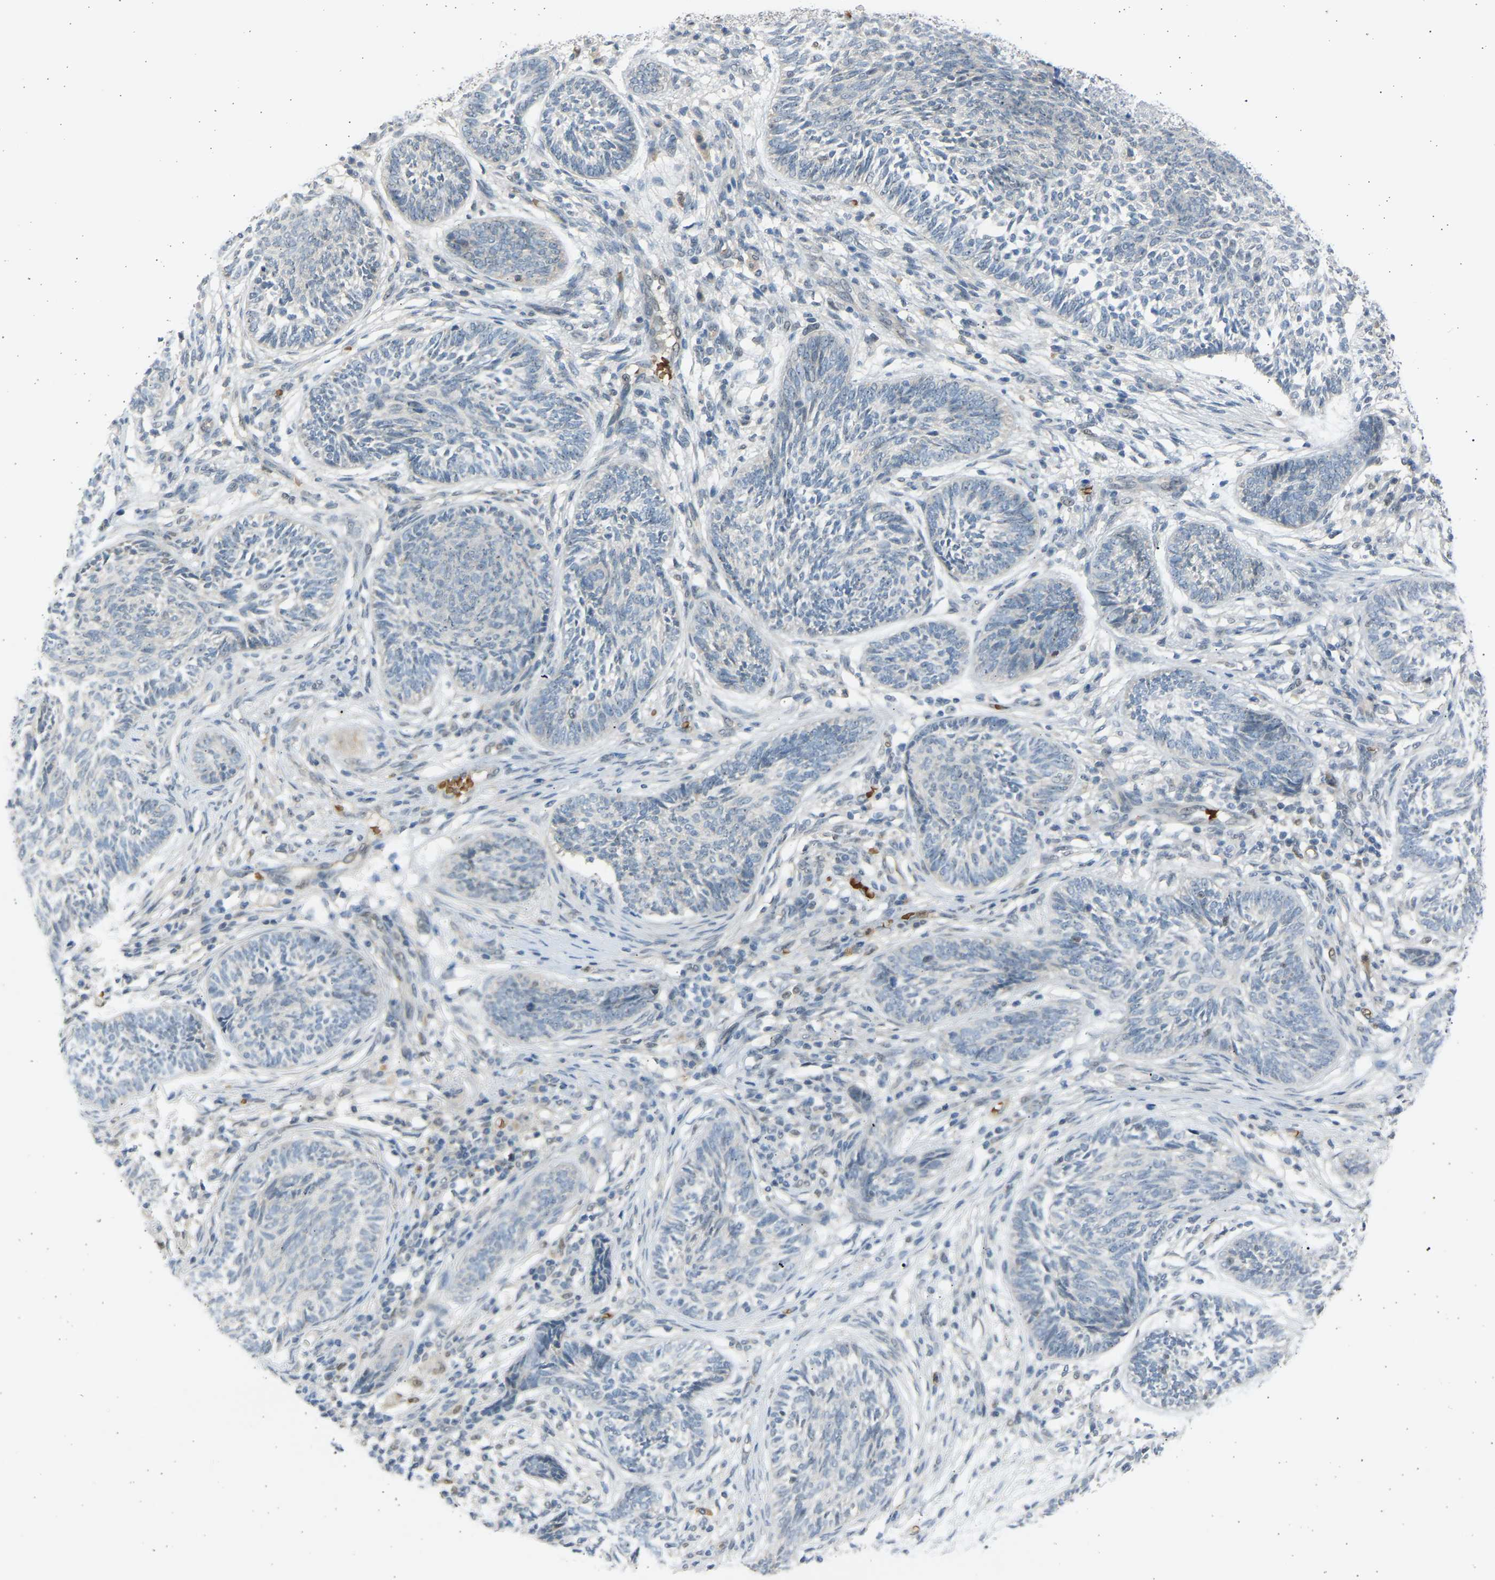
{"staining": {"intensity": "weak", "quantity": "<25%", "location": "nuclear"}, "tissue": "skin cancer", "cell_type": "Tumor cells", "image_type": "cancer", "snomed": [{"axis": "morphology", "description": "Papilloma, NOS"}, {"axis": "morphology", "description": "Basal cell carcinoma"}, {"axis": "topography", "description": "Skin"}], "caption": "Immunohistochemistry image of human basal cell carcinoma (skin) stained for a protein (brown), which exhibits no positivity in tumor cells.", "gene": "BIRC2", "patient": {"sex": "male", "age": 87}}